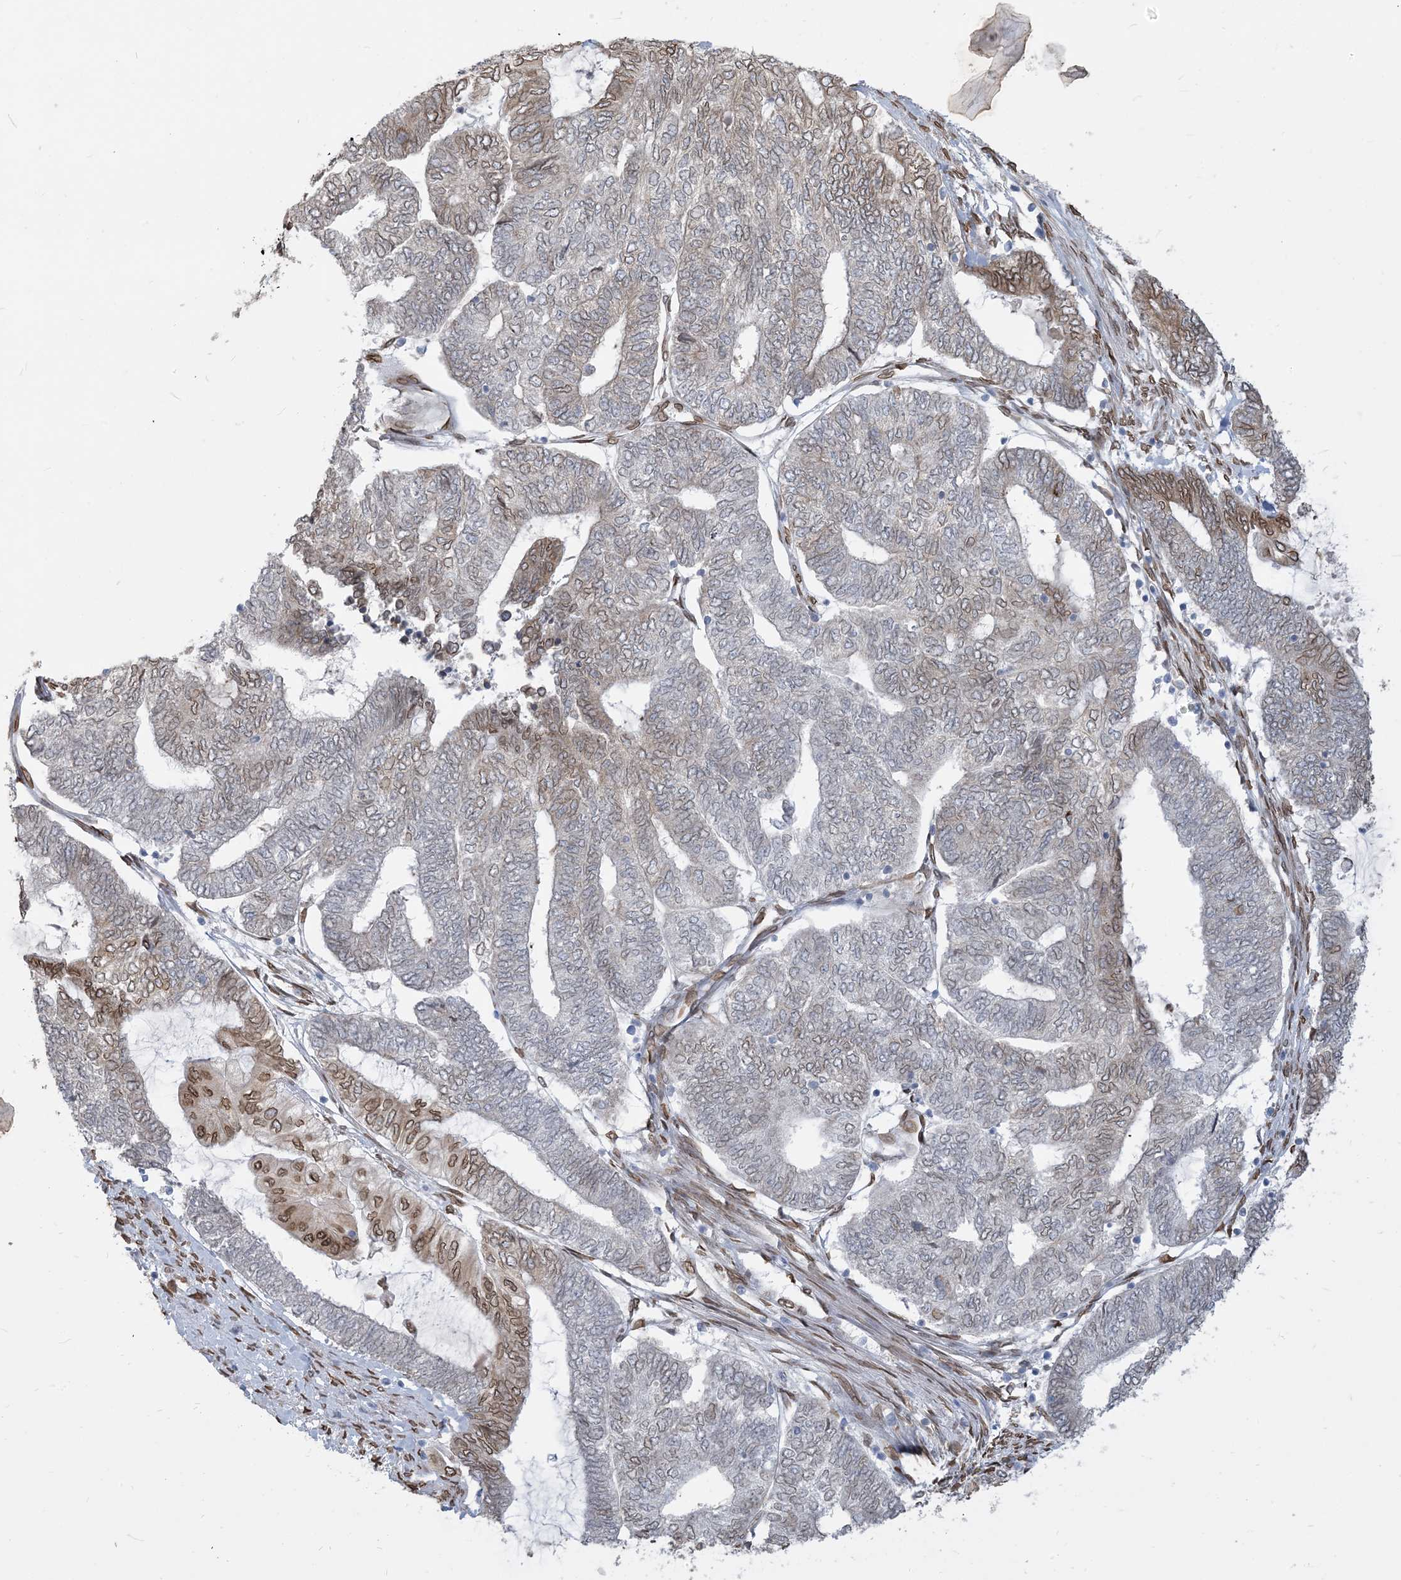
{"staining": {"intensity": "moderate", "quantity": "<25%", "location": "cytoplasmic/membranous,nuclear"}, "tissue": "endometrial cancer", "cell_type": "Tumor cells", "image_type": "cancer", "snomed": [{"axis": "morphology", "description": "Adenocarcinoma, NOS"}, {"axis": "topography", "description": "Uterus"}, {"axis": "topography", "description": "Endometrium"}], "caption": "Moderate cytoplasmic/membranous and nuclear staining for a protein is identified in approximately <25% of tumor cells of endometrial cancer using immunohistochemistry (IHC).", "gene": "WWP1", "patient": {"sex": "female", "age": 70}}